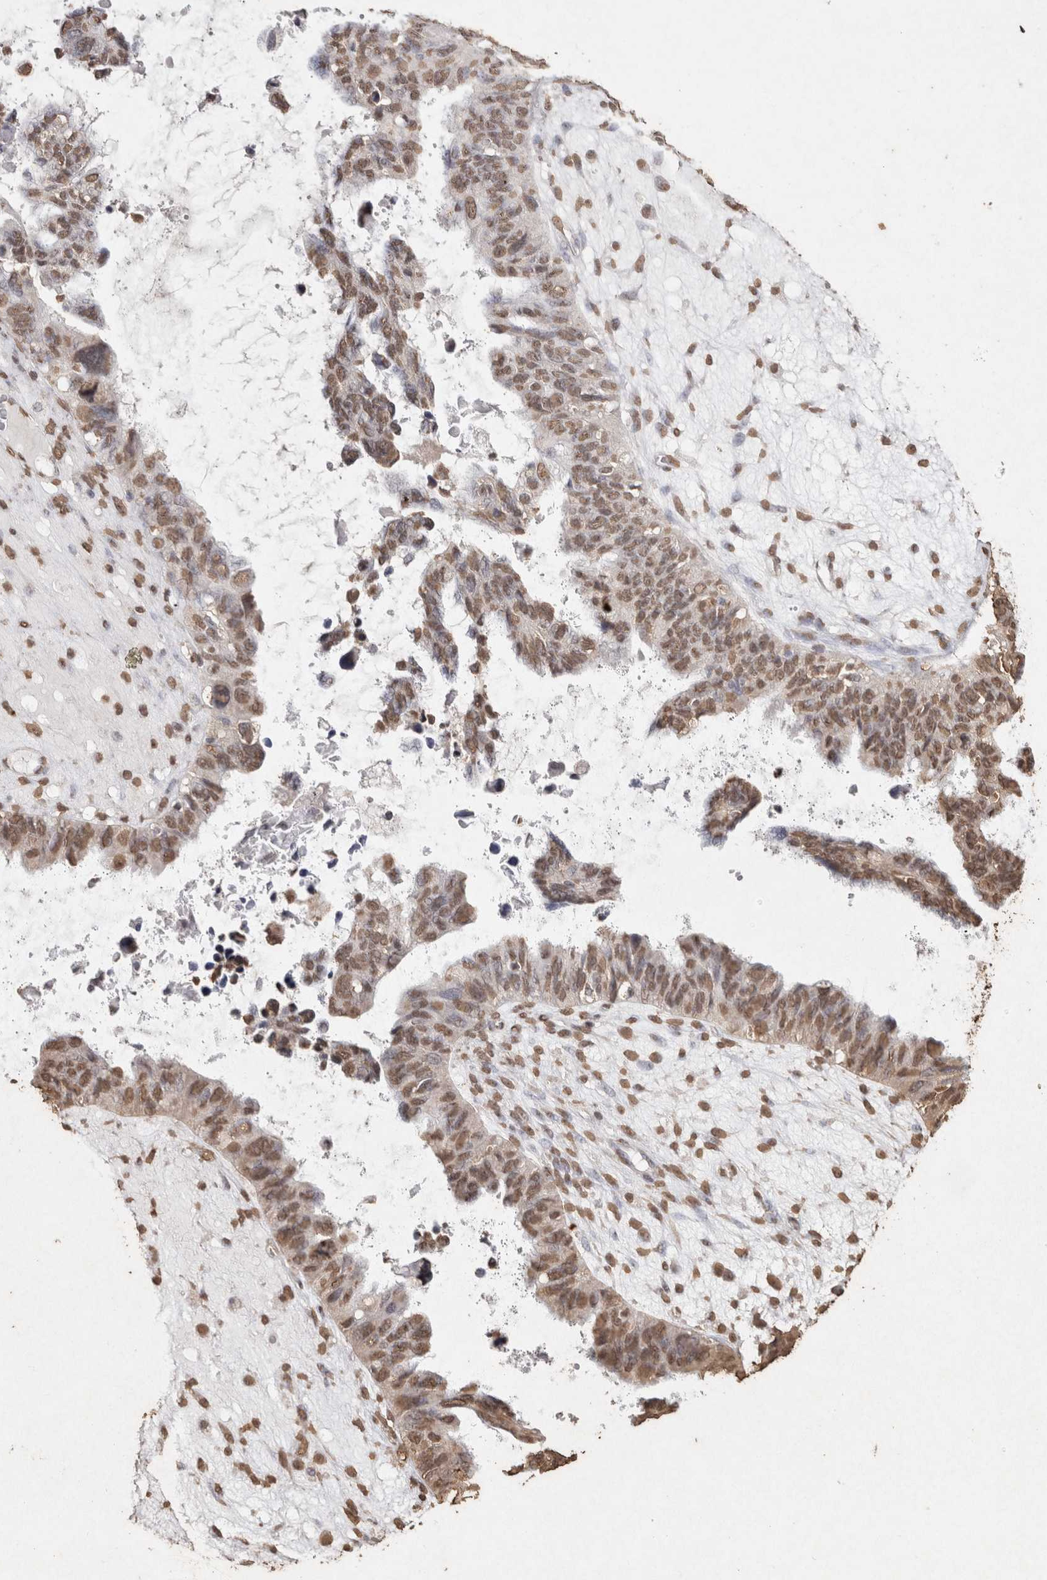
{"staining": {"intensity": "moderate", "quantity": ">75%", "location": "nuclear"}, "tissue": "ovarian cancer", "cell_type": "Tumor cells", "image_type": "cancer", "snomed": [{"axis": "morphology", "description": "Cystadenocarcinoma, serous, NOS"}, {"axis": "topography", "description": "Ovary"}], "caption": "Immunohistochemistry (IHC) staining of ovarian cancer (serous cystadenocarcinoma), which demonstrates medium levels of moderate nuclear staining in approximately >75% of tumor cells indicating moderate nuclear protein staining. The staining was performed using DAB (brown) for protein detection and nuclei were counterstained in hematoxylin (blue).", "gene": "FSTL3", "patient": {"sex": "female", "age": 79}}